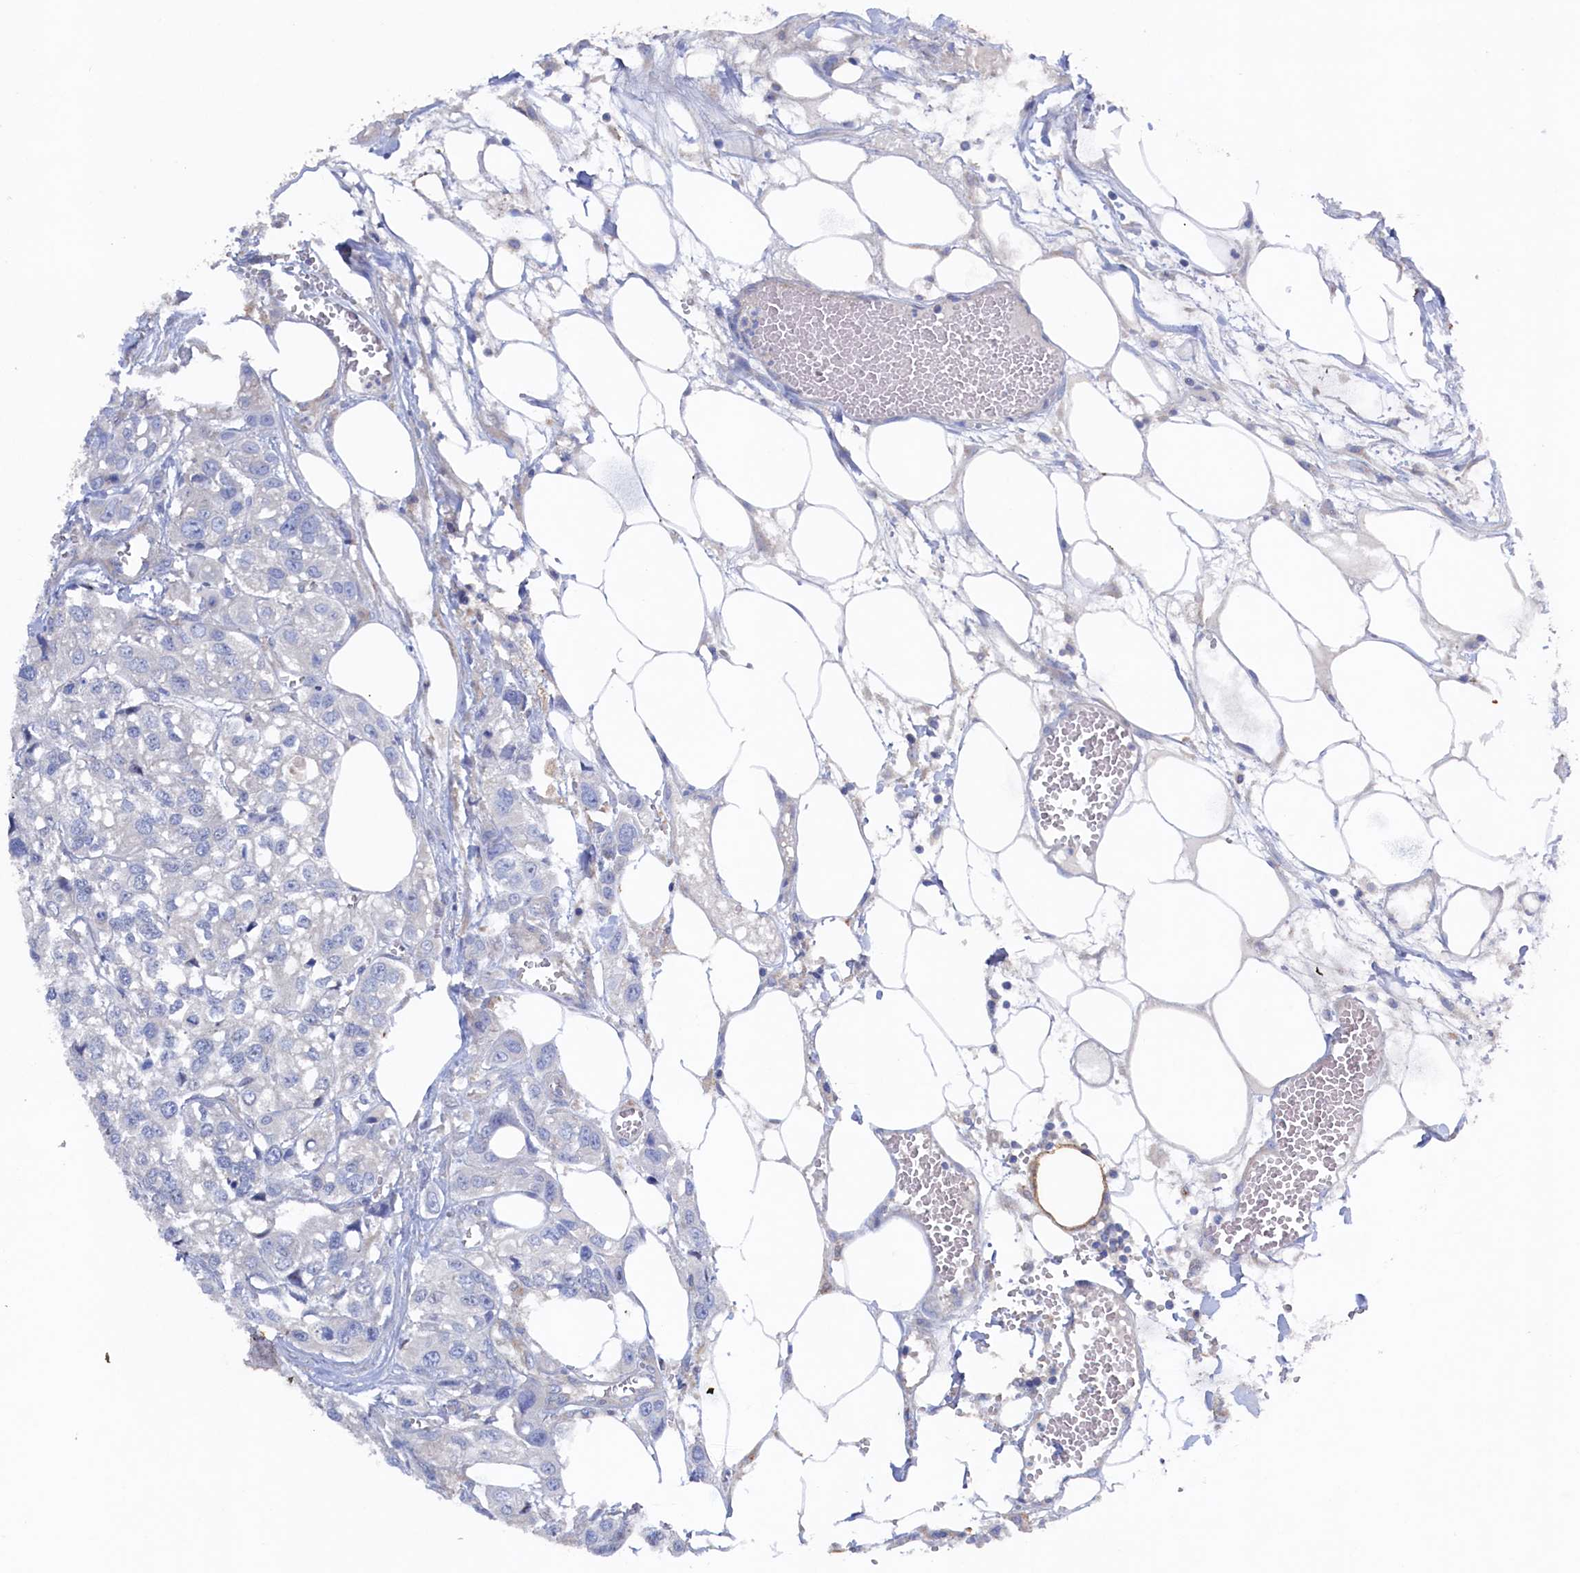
{"staining": {"intensity": "negative", "quantity": "none", "location": "none"}, "tissue": "urothelial cancer", "cell_type": "Tumor cells", "image_type": "cancer", "snomed": [{"axis": "morphology", "description": "Urothelial carcinoma, High grade"}, {"axis": "topography", "description": "Urinary bladder"}], "caption": "Immunohistochemistry of human urothelial cancer reveals no expression in tumor cells.", "gene": "CBLIF", "patient": {"sex": "male", "age": 67}}